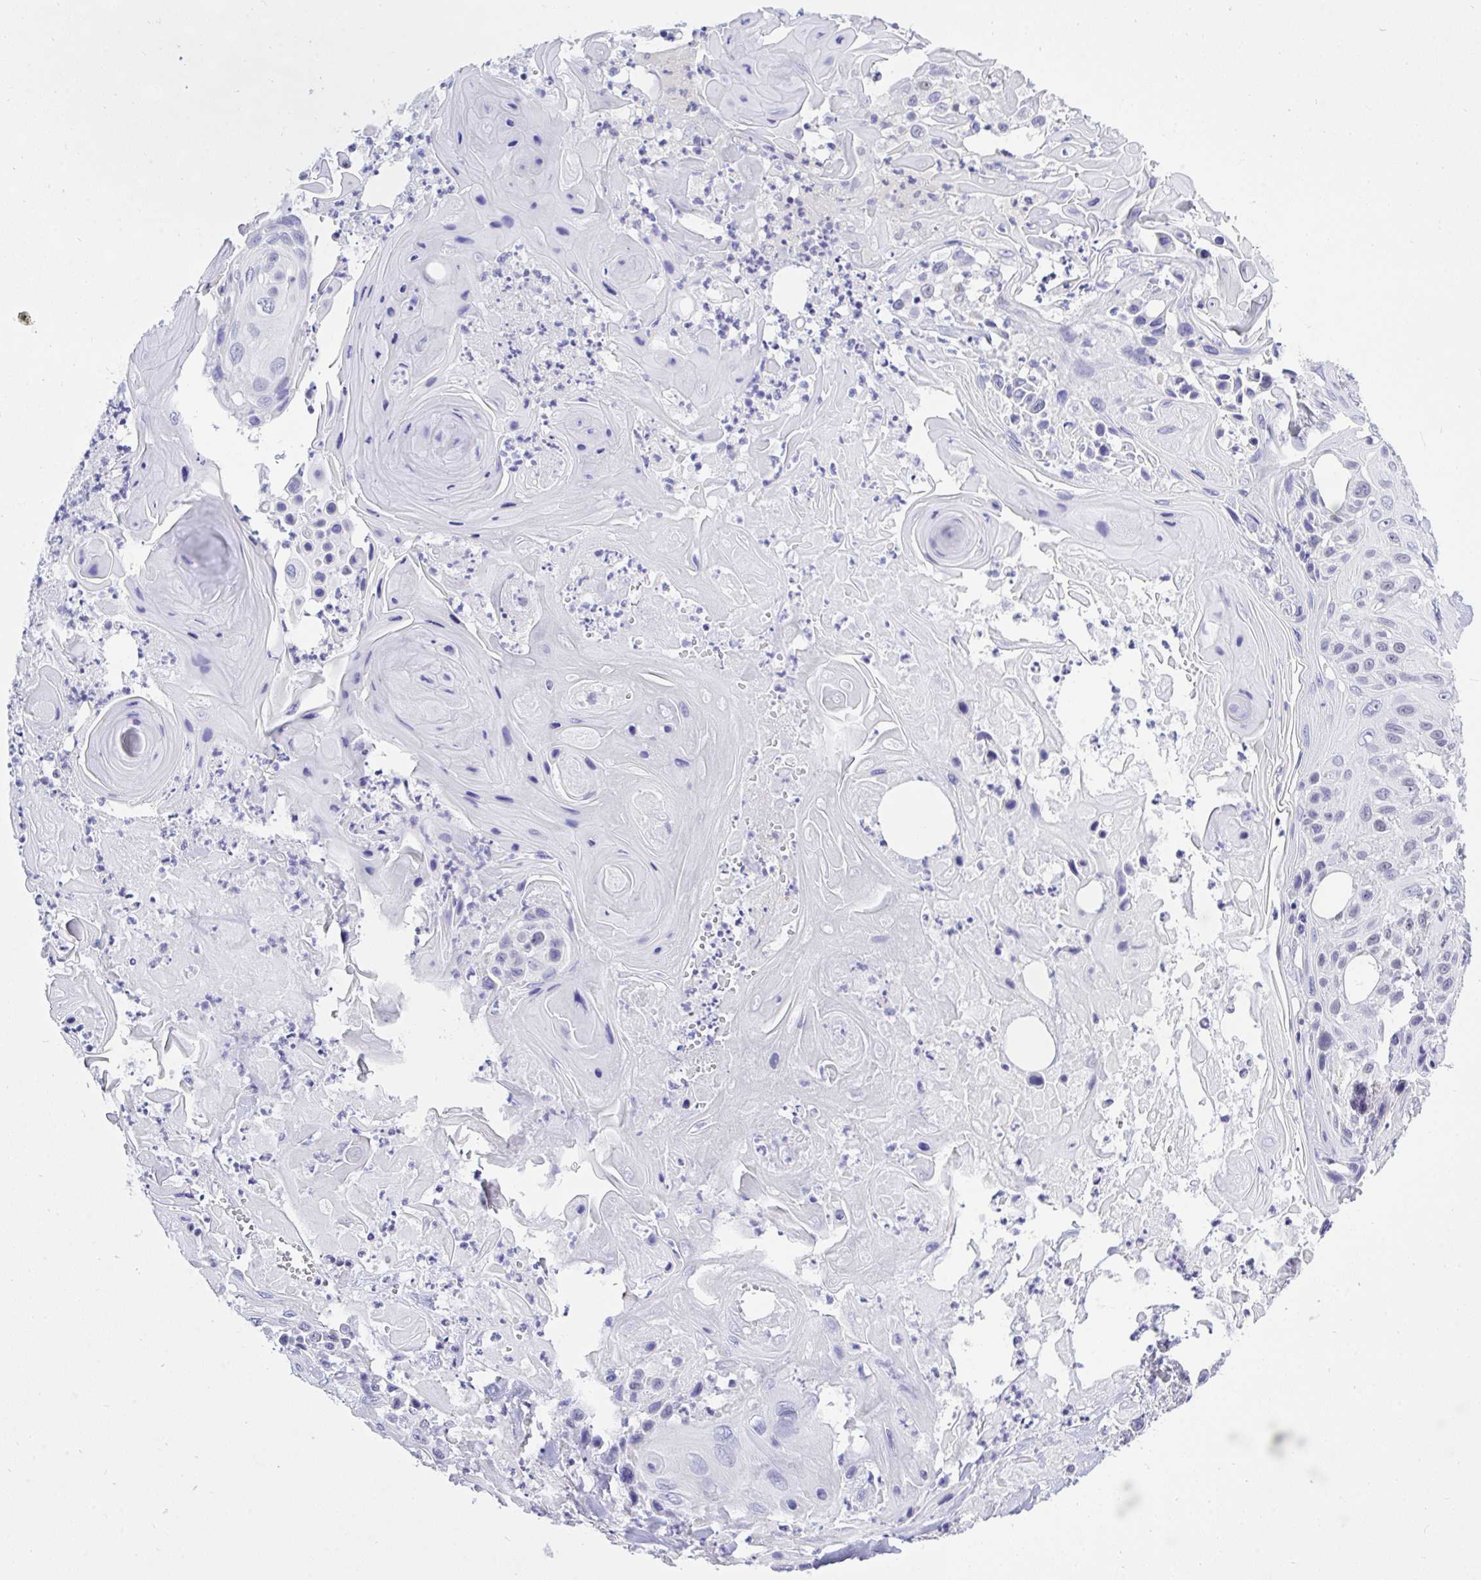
{"staining": {"intensity": "negative", "quantity": "none", "location": "none"}, "tissue": "skin cancer", "cell_type": "Tumor cells", "image_type": "cancer", "snomed": [{"axis": "morphology", "description": "Squamous cell carcinoma, NOS"}, {"axis": "topography", "description": "Skin"}], "caption": "The immunohistochemistry photomicrograph has no significant expression in tumor cells of squamous cell carcinoma (skin) tissue. The staining is performed using DAB (3,3'-diaminobenzidine) brown chromogen with nuclei counter-stained in using hematoxylin.", "gene": "THOP1", "patient": {"sex": "male", "age": 82}}